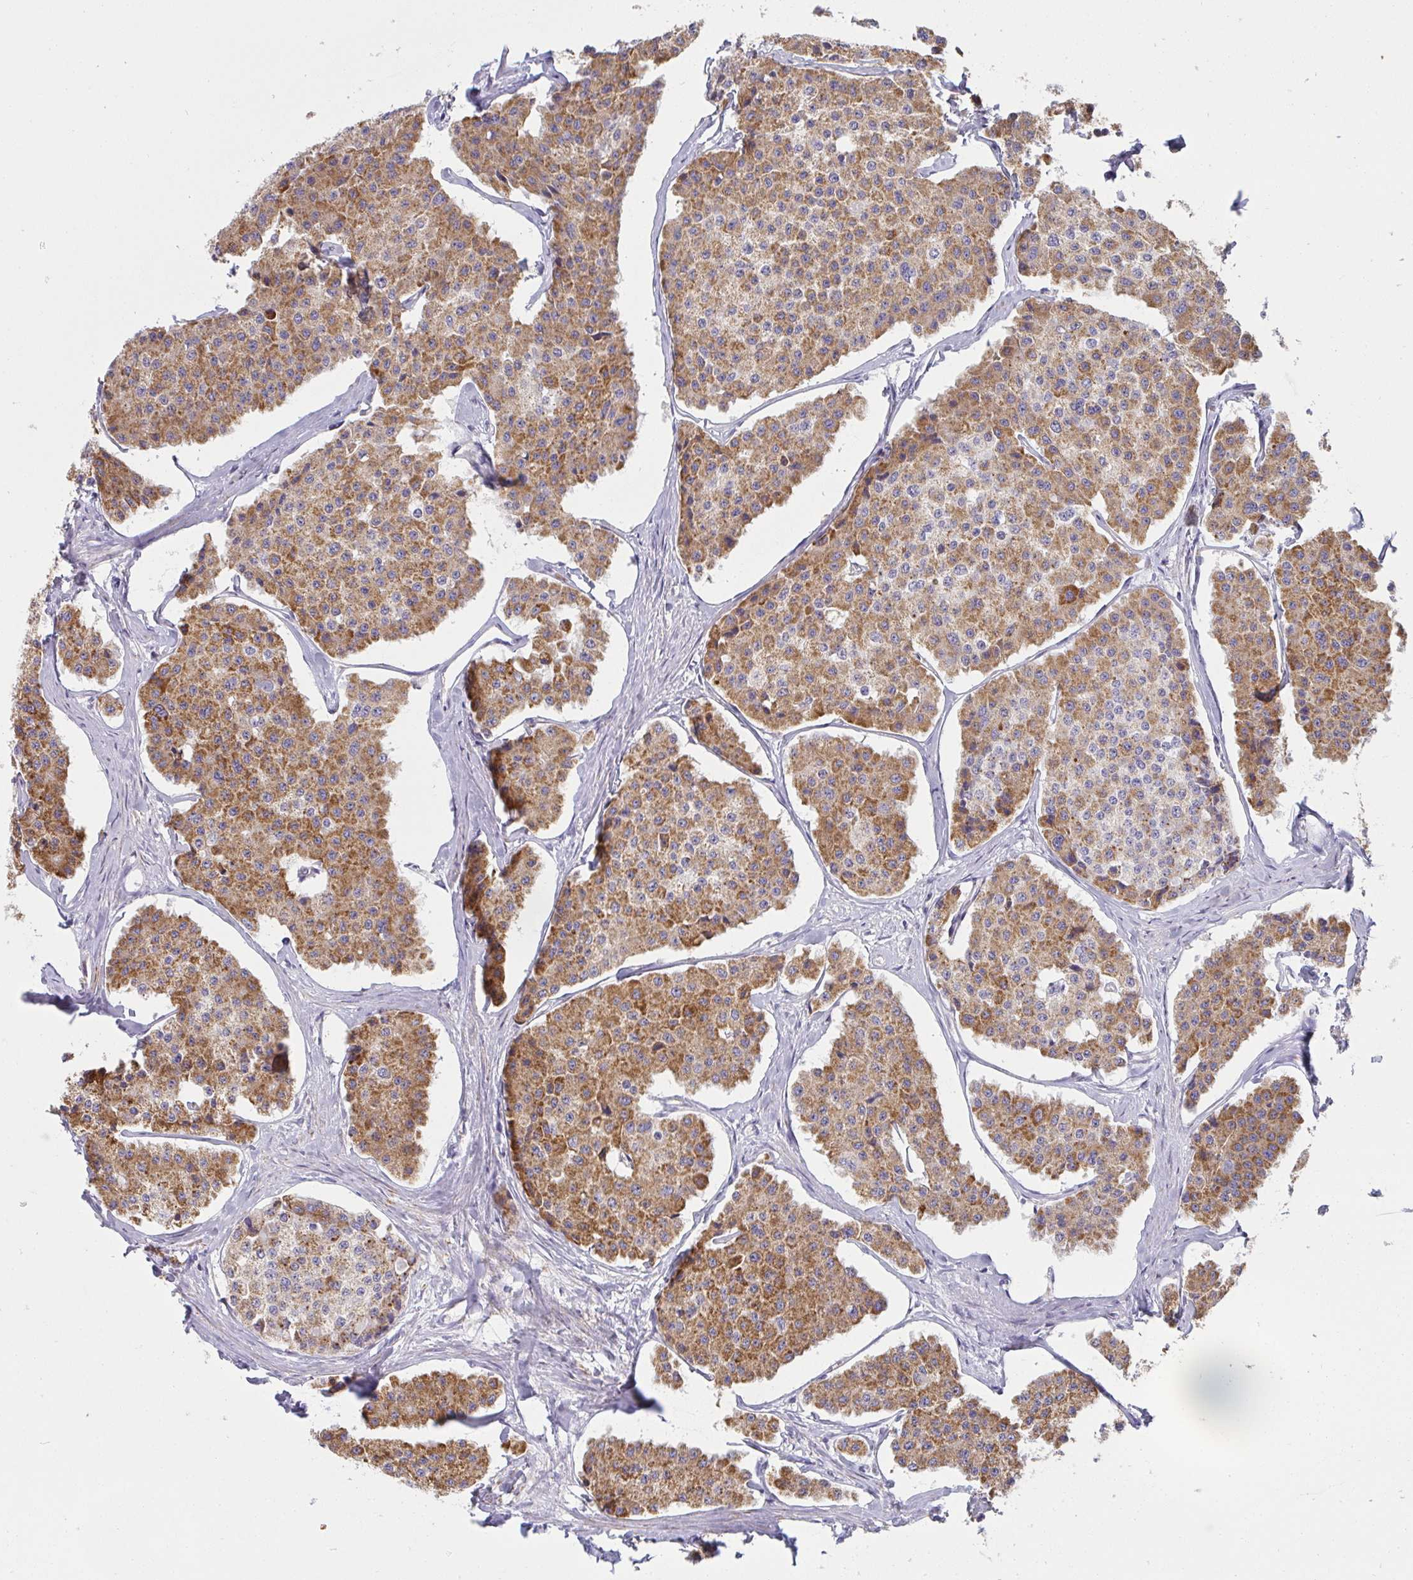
{"staining": {"intensity": "moderate", "quantity": ">75%", "location": "cytoplasmic/membranous"}, "tissue": "carcinoid", "cell_type": "Tumor cells", "image_type": "cancer", "snomed": [{"axis": "morphology", "description": "Carcinoid, malignant, NOS"}, {"axis": "topography", "description": "Small intestine"}], "caption": "The micrograph exhibits staining of carcinoid (malignant), revealing moderate cytoplasmic/membranous protein positivity (brown color) within tumor cells.", "gene": "FAHD1", "patient": {"sex": "female", "age": 65}}